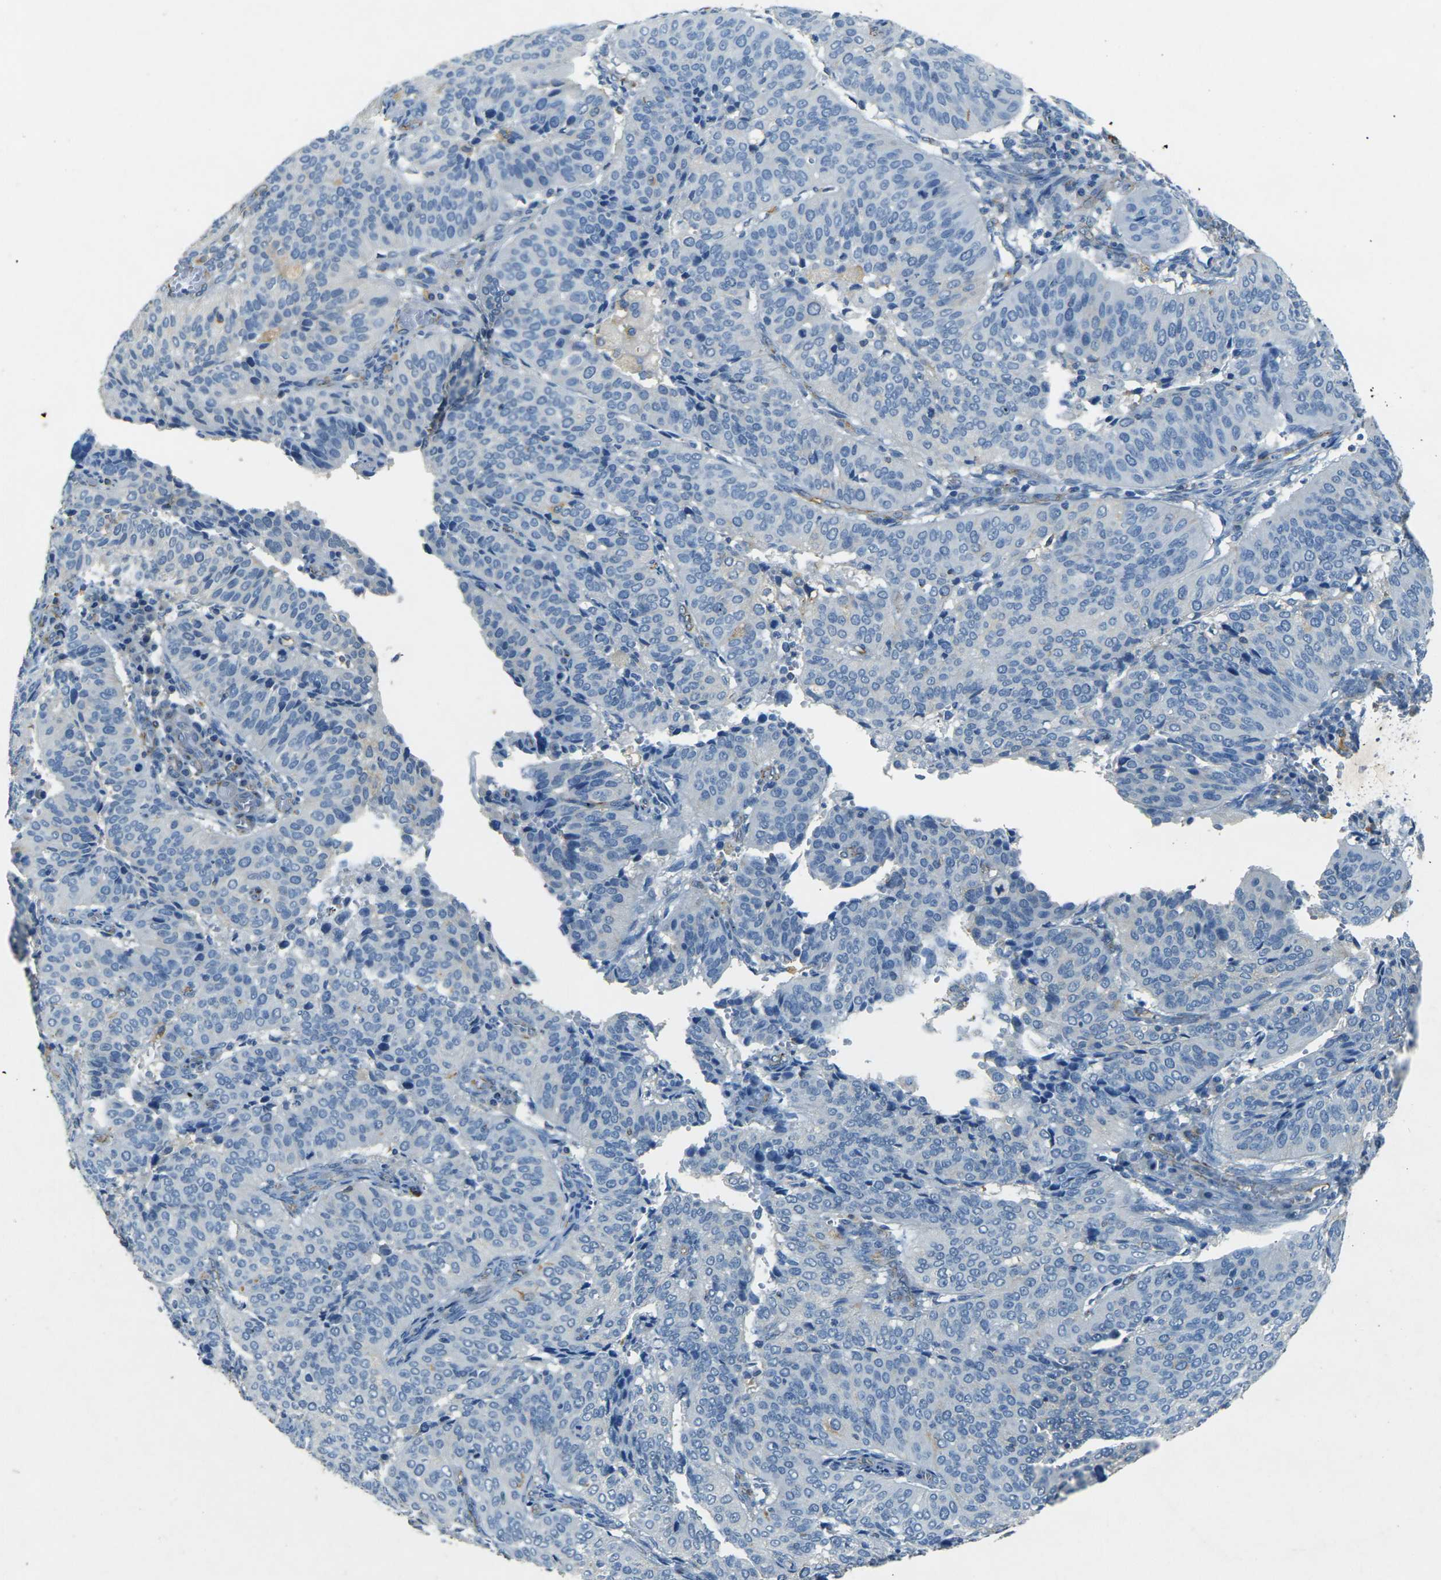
{"staining": {"intensity": "negative", "quantity": "none", "location": "none"}, "tissue": "cervical cancer", "cell_type": "Tumor cells", "image_type": "cancer", "snomed": [{"axis": "morphology", "description": "Normal tissue, NOS"}, {"axis": "morphology", "description": "Squamous cell carcinoma, NOS"}, {"axis": "topography", "description": "Cervix"}], "caption": "The photomicrograph reveals no significant staining in tumor cells of cervical cancer (squamous cell carcinoma).", "gene": "SORT1", "patient": {"sex": "female", "age": 39}}